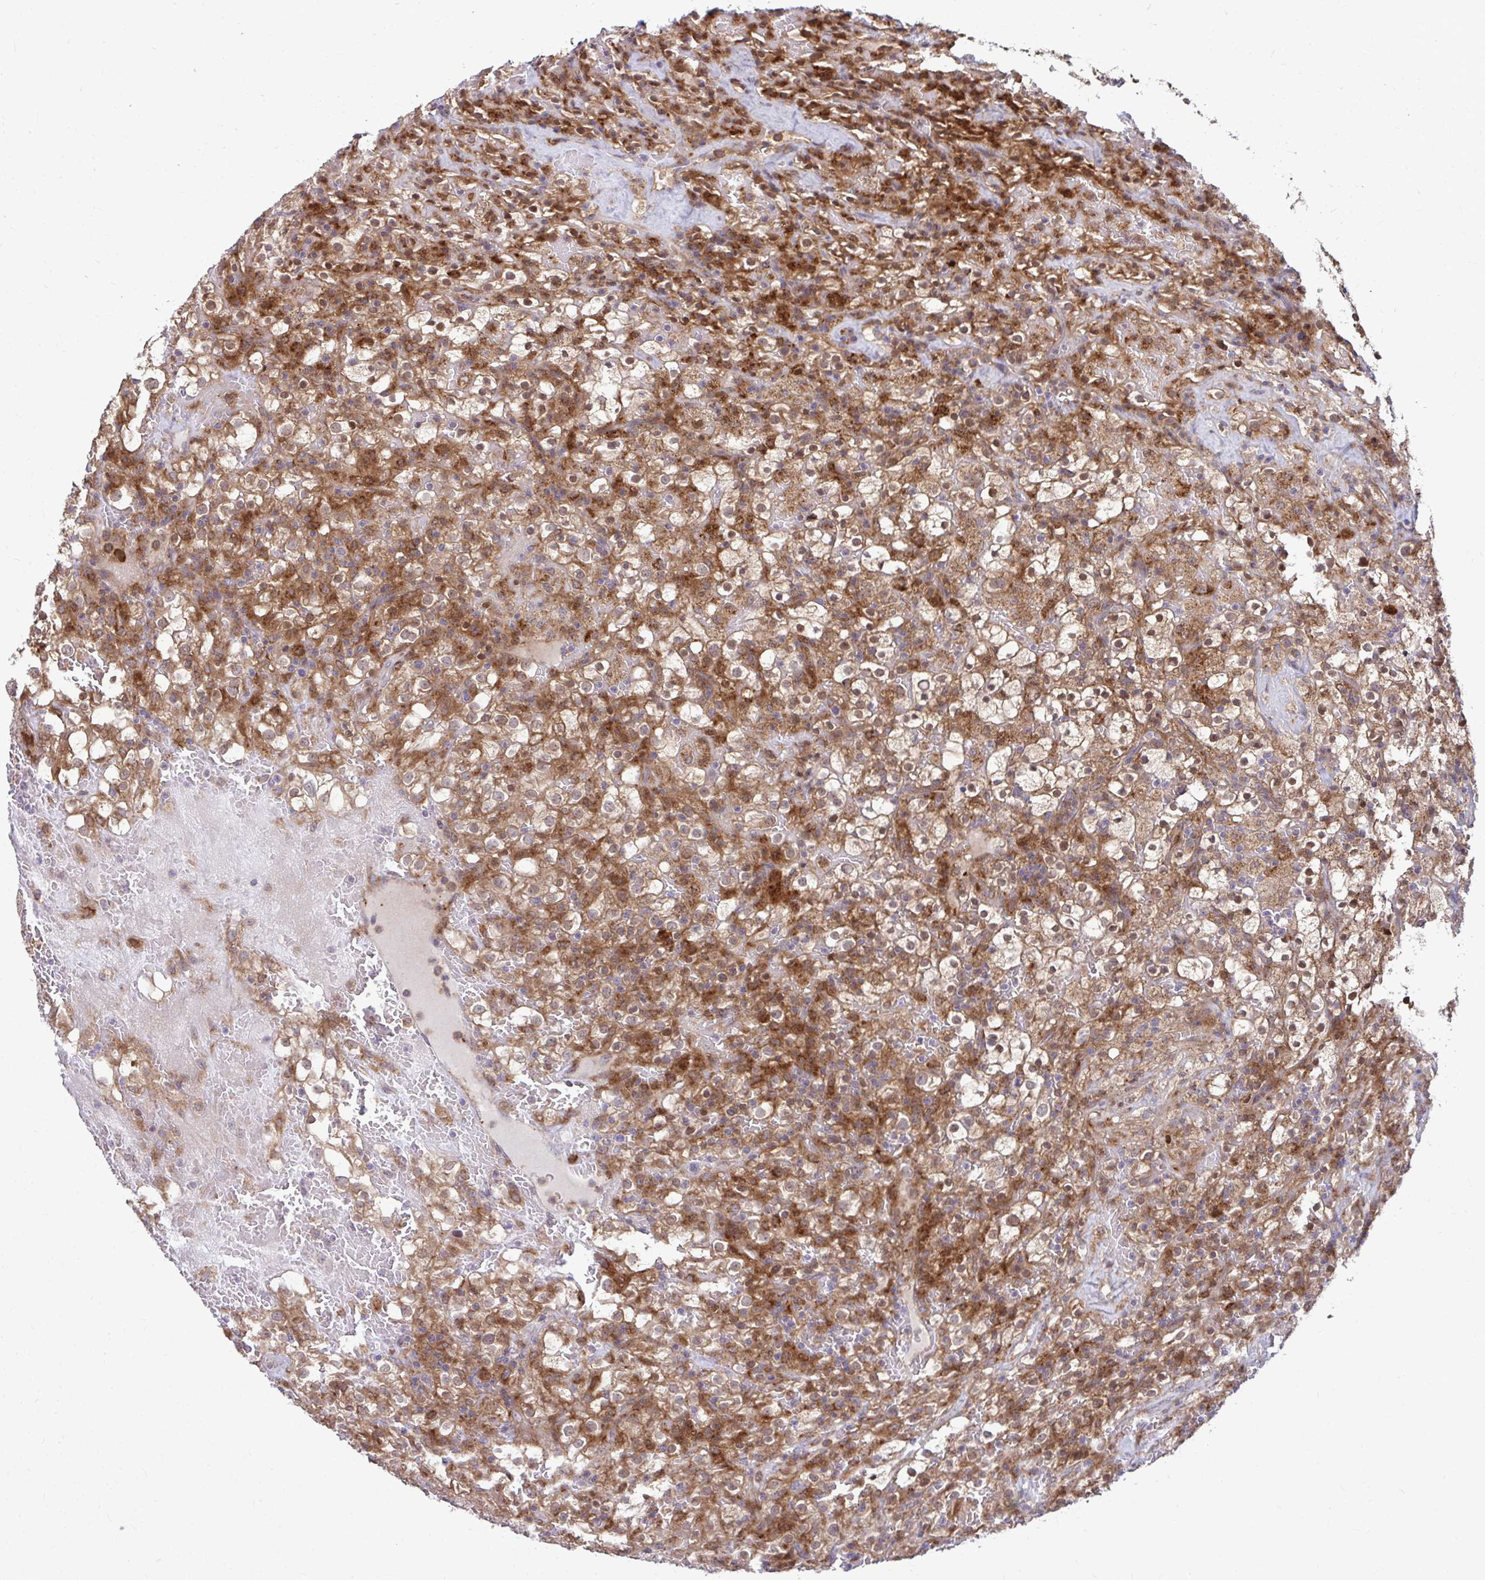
{"staining": {"intensity": "strong", "quantity": ">75%", "location": "cytoplasmic/membranous"}, "tissue": "renal cancer", "cell_type": "Tumor cells", "image_type": "cancer", "snomed": [{"axis": "morphology", "description": "Adenocarcinoma, NOS"}, {"axis": "topography", "description": "Kidney"}], "caption": "A high amount of strong cytoplasmic/membranous staining is identified in approximately >75% of tumor cells in adenocarcinoma (renal) tissue.", "gene": "C16orf54", "patient": {"sex": "female", "age": 74}}